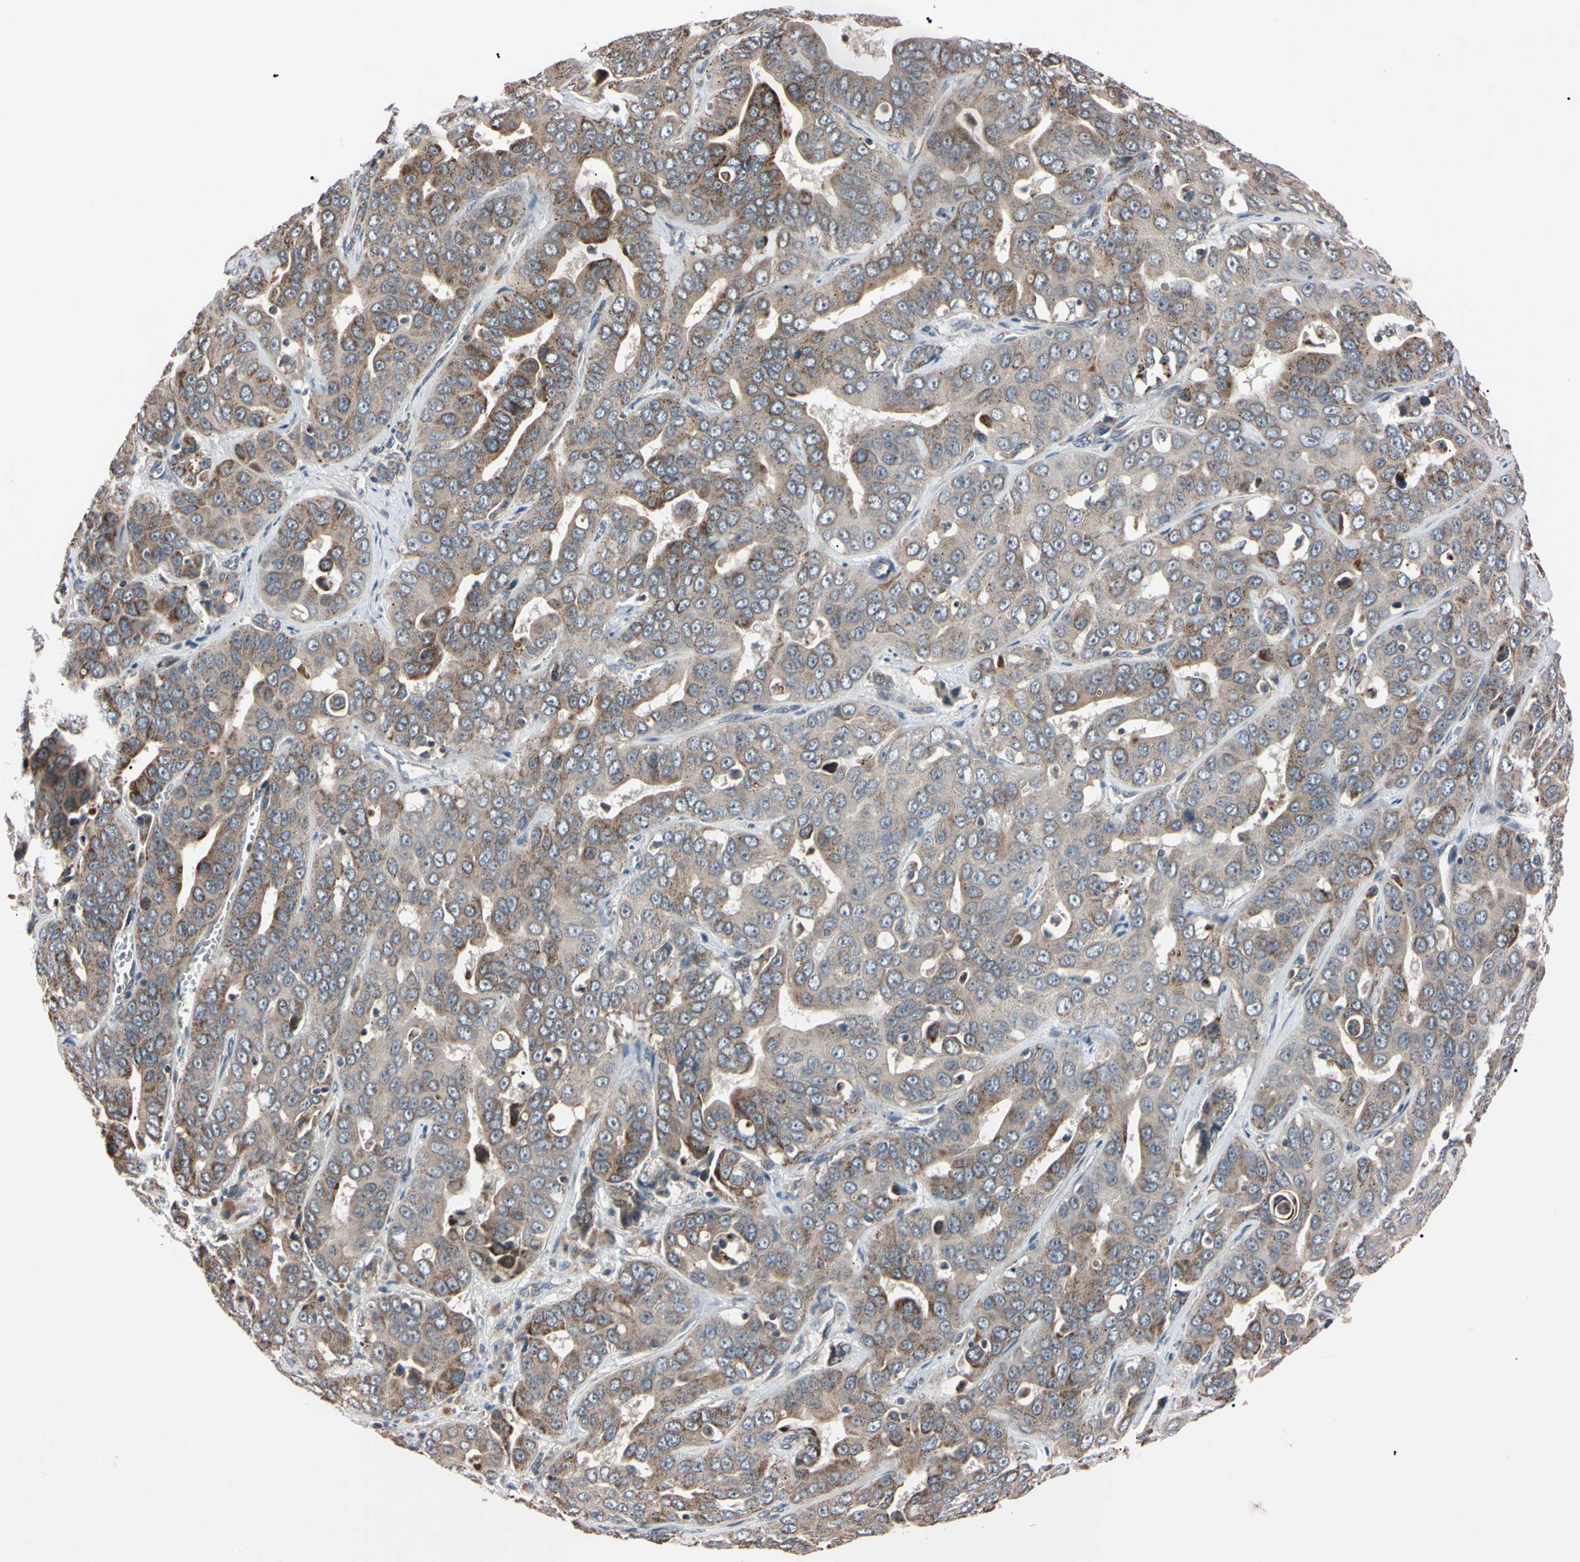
{"staining": {"intensity": "weak", "quantity": ">75%", "location": "cytoplasmic/membranous"}, "tissue": "liver cancer", "cell_type": "Tumor cells", "image_type": "cancer", "snomed": [{"axis": "morphology", "description": "Cholangiocarcinoma"}, {"axis": "topography", "description": "Liver"}], "caption": "Protein expression analysis of human liver cholangiocarcinoma reveals weak cytoplasmic/membranous staining in approximately >75% of tumor cells. Immunohistochemistry (ihc) stains the protein in brown and the nuclei are stained blue.", "gene": "TNFRSF1A", "patient": {"sex": "female", "age": 52}}